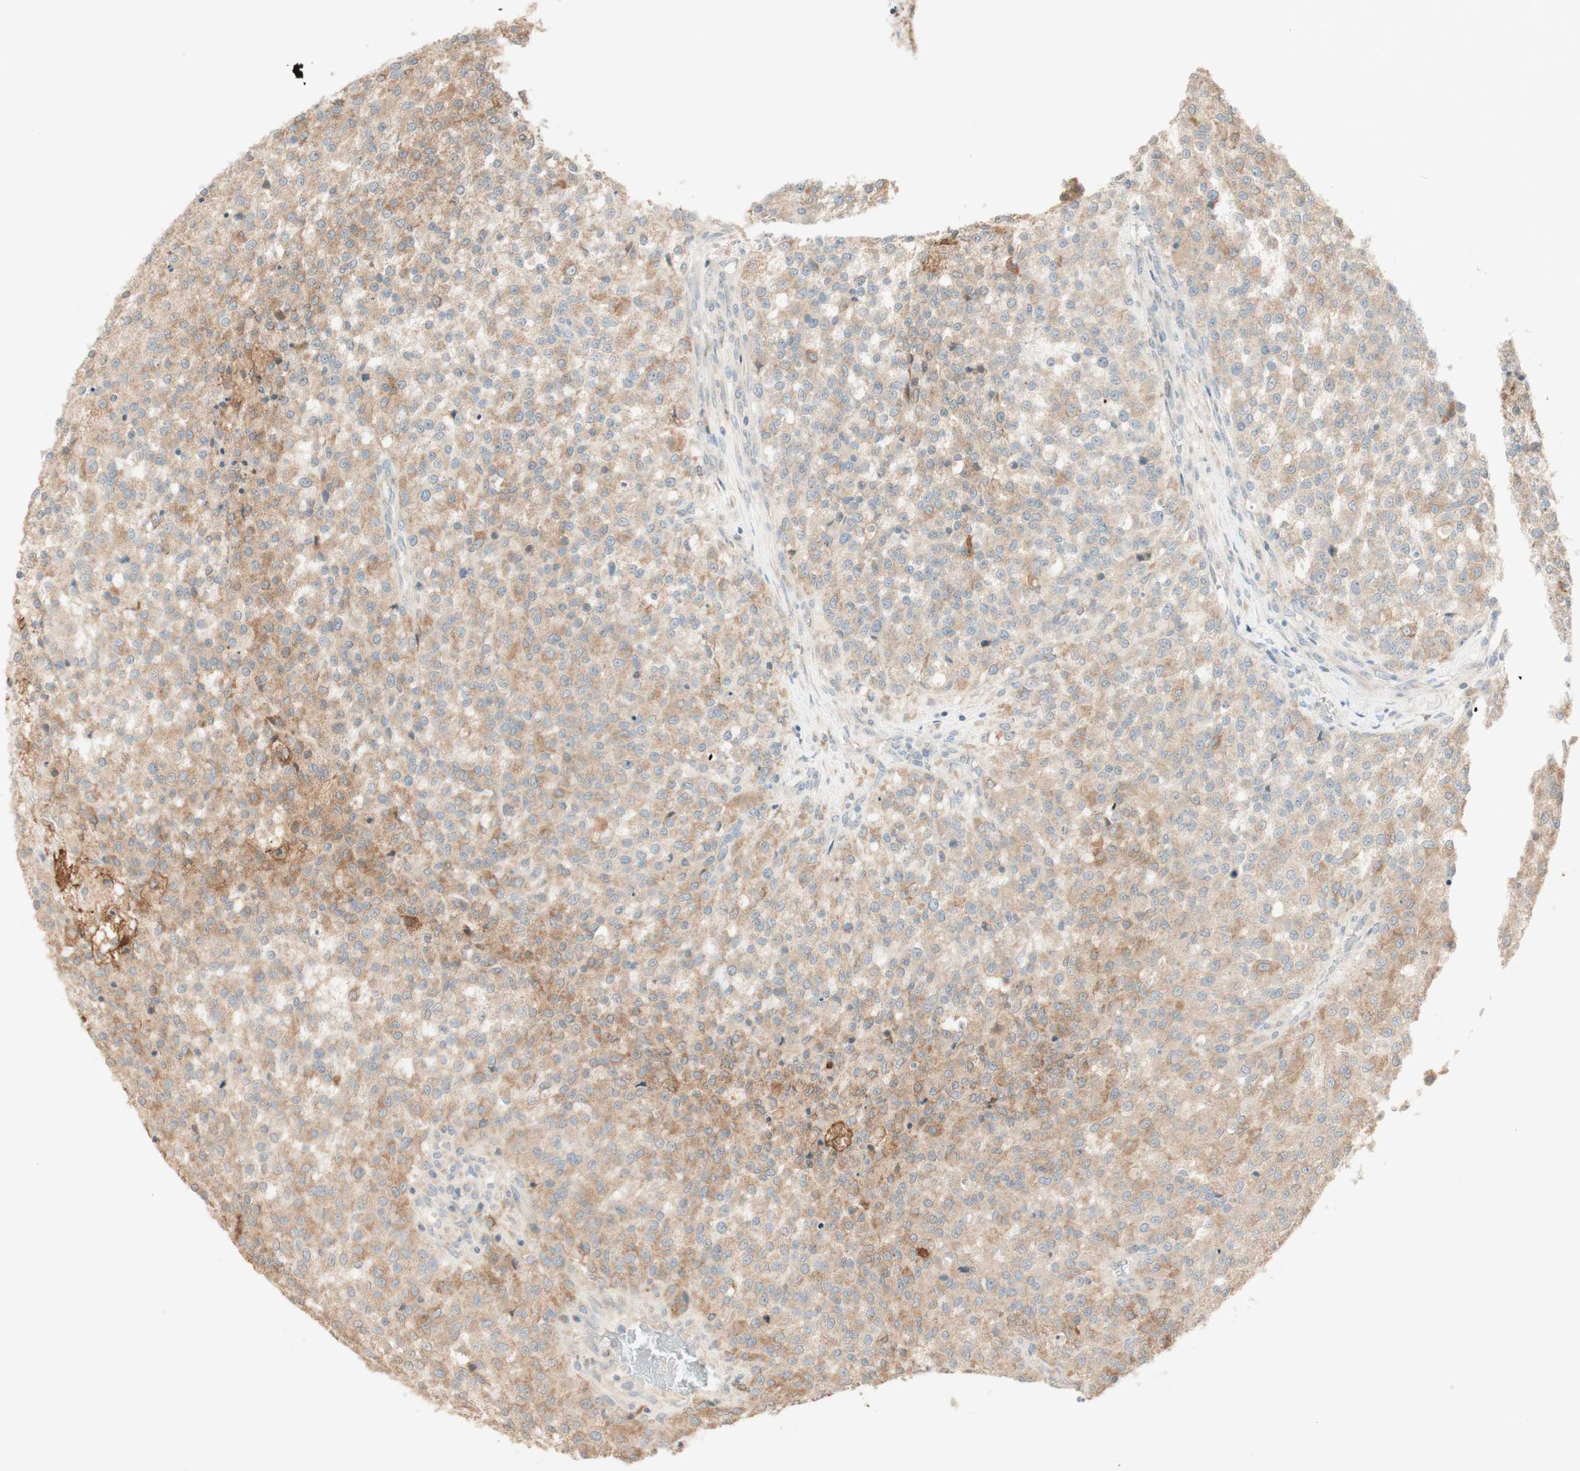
{"staining": {"intensity": "moderate", "quantity": ">75%", "location": "cytoplasmic/membranous"}, "tissue": "testis cancer", "cell_type": "Tumor cells", "image_type": "cancer", "snomed": [{"axis": "morphology", "description": "Seminoma, NOS"}, {"axis": "topography", "description": "Testis"}], "caption": "About >75% of tumor cells in human testis cancer (seminoma) exhibit moderate cytoplasmic/membranous protein staining as visualized by brown immunohistochemical staining.", "gene": "CLCN2", "patient": {"sex": "male", "age": 59}}